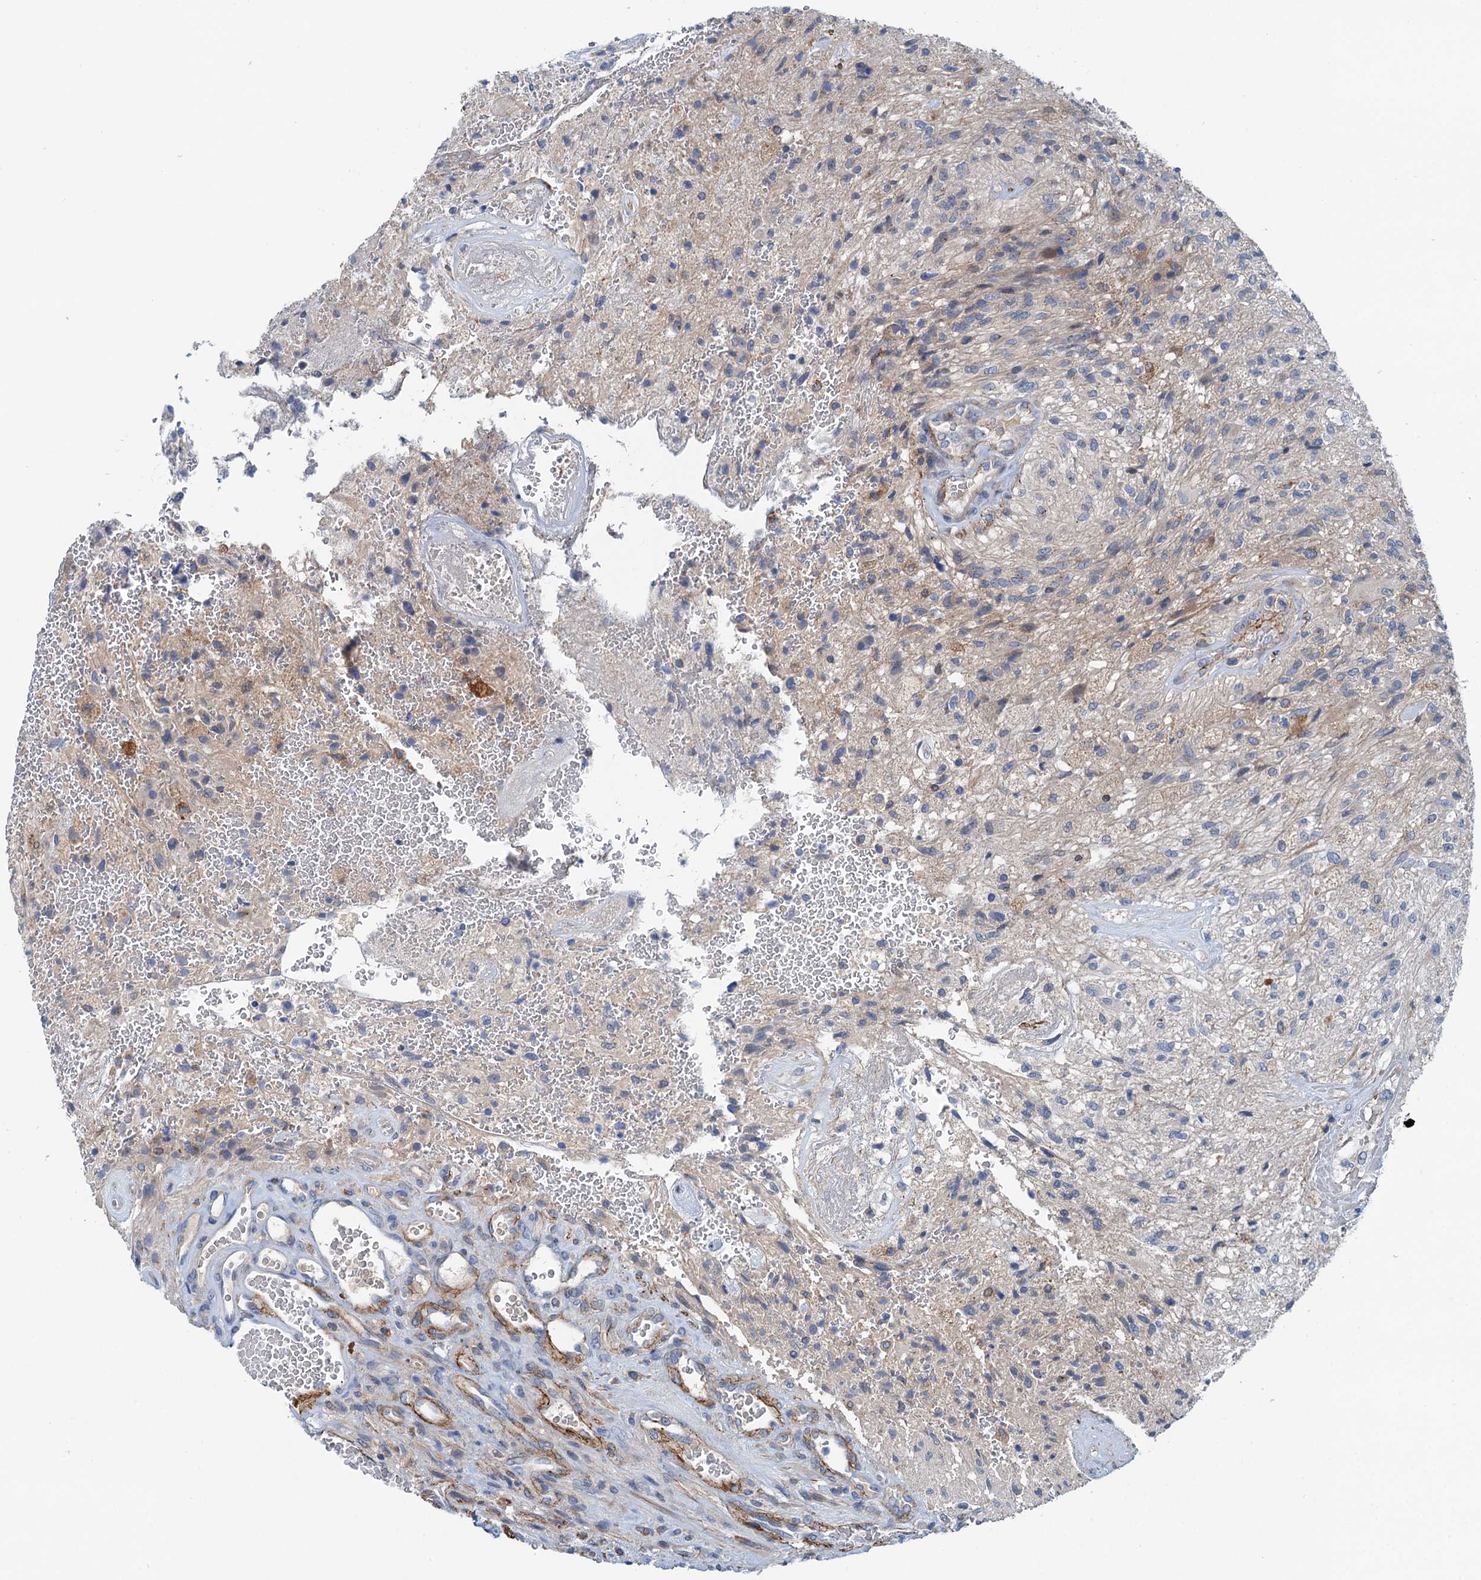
{"staining": {"intensity": "negative", "quantity": "none", "location": "none"}, "tissue": "glioma", "cell_type": "Tumor cells", "image_type": "cancer", "snomed": [{"axis": "morphology", "description": "Glioma, malignant, High grade"}, {"axis": "topography", "description": "Brain"}], "caption": "Photomicrograph shows no protein positivity in tumor cells of malignant high-grade glioma tissue. (DAB (3,3'-diaminobenzidine) IHC with hematoxylin counter stain).", "gene": "CSTPP1", "patient": {"sex": "male", "age": 56}}